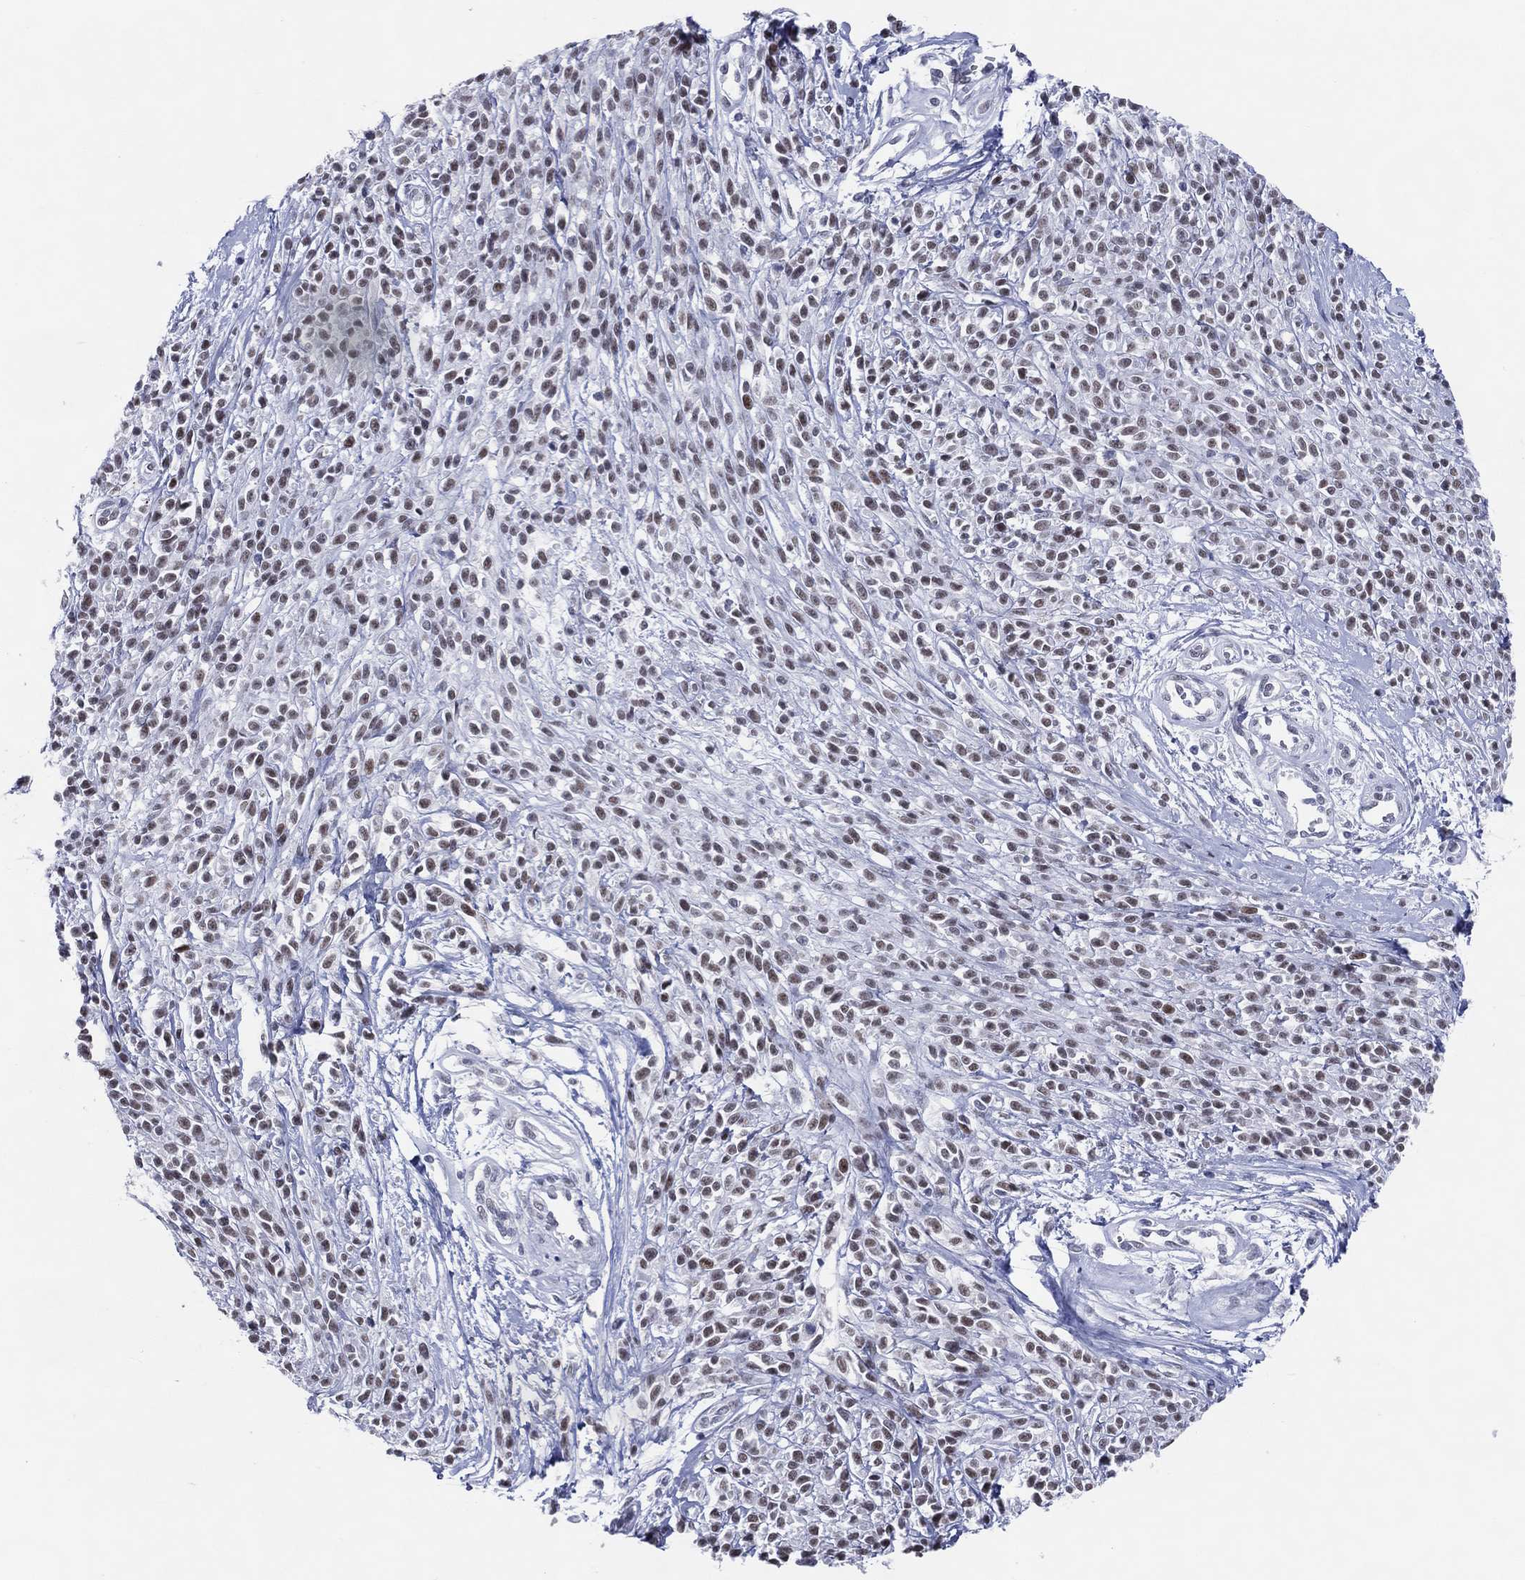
{"staining": {"intensity": "moderate", "quantity": "<25%", "location": "nuclear"}, "tissue": "melanoma", "cell_type": "Tumor cells", "image_type": "cancer", "snomed": [{"axis": "morphology", "description": "Malignant melanoma, NOS"}, {"axis": "topography", "description": "Skin"}, {"axis": "topography", "description": "Skin of trunk"}], "caption": "The immunohistochemical stain highlights moderate nuclear positivity in tumor cells of malignant melanoma tissue. (IHC, brightfield microscopy, high magnification).", "gene": "CFAP58", "patient": {"sex": "male", "age": 74}}